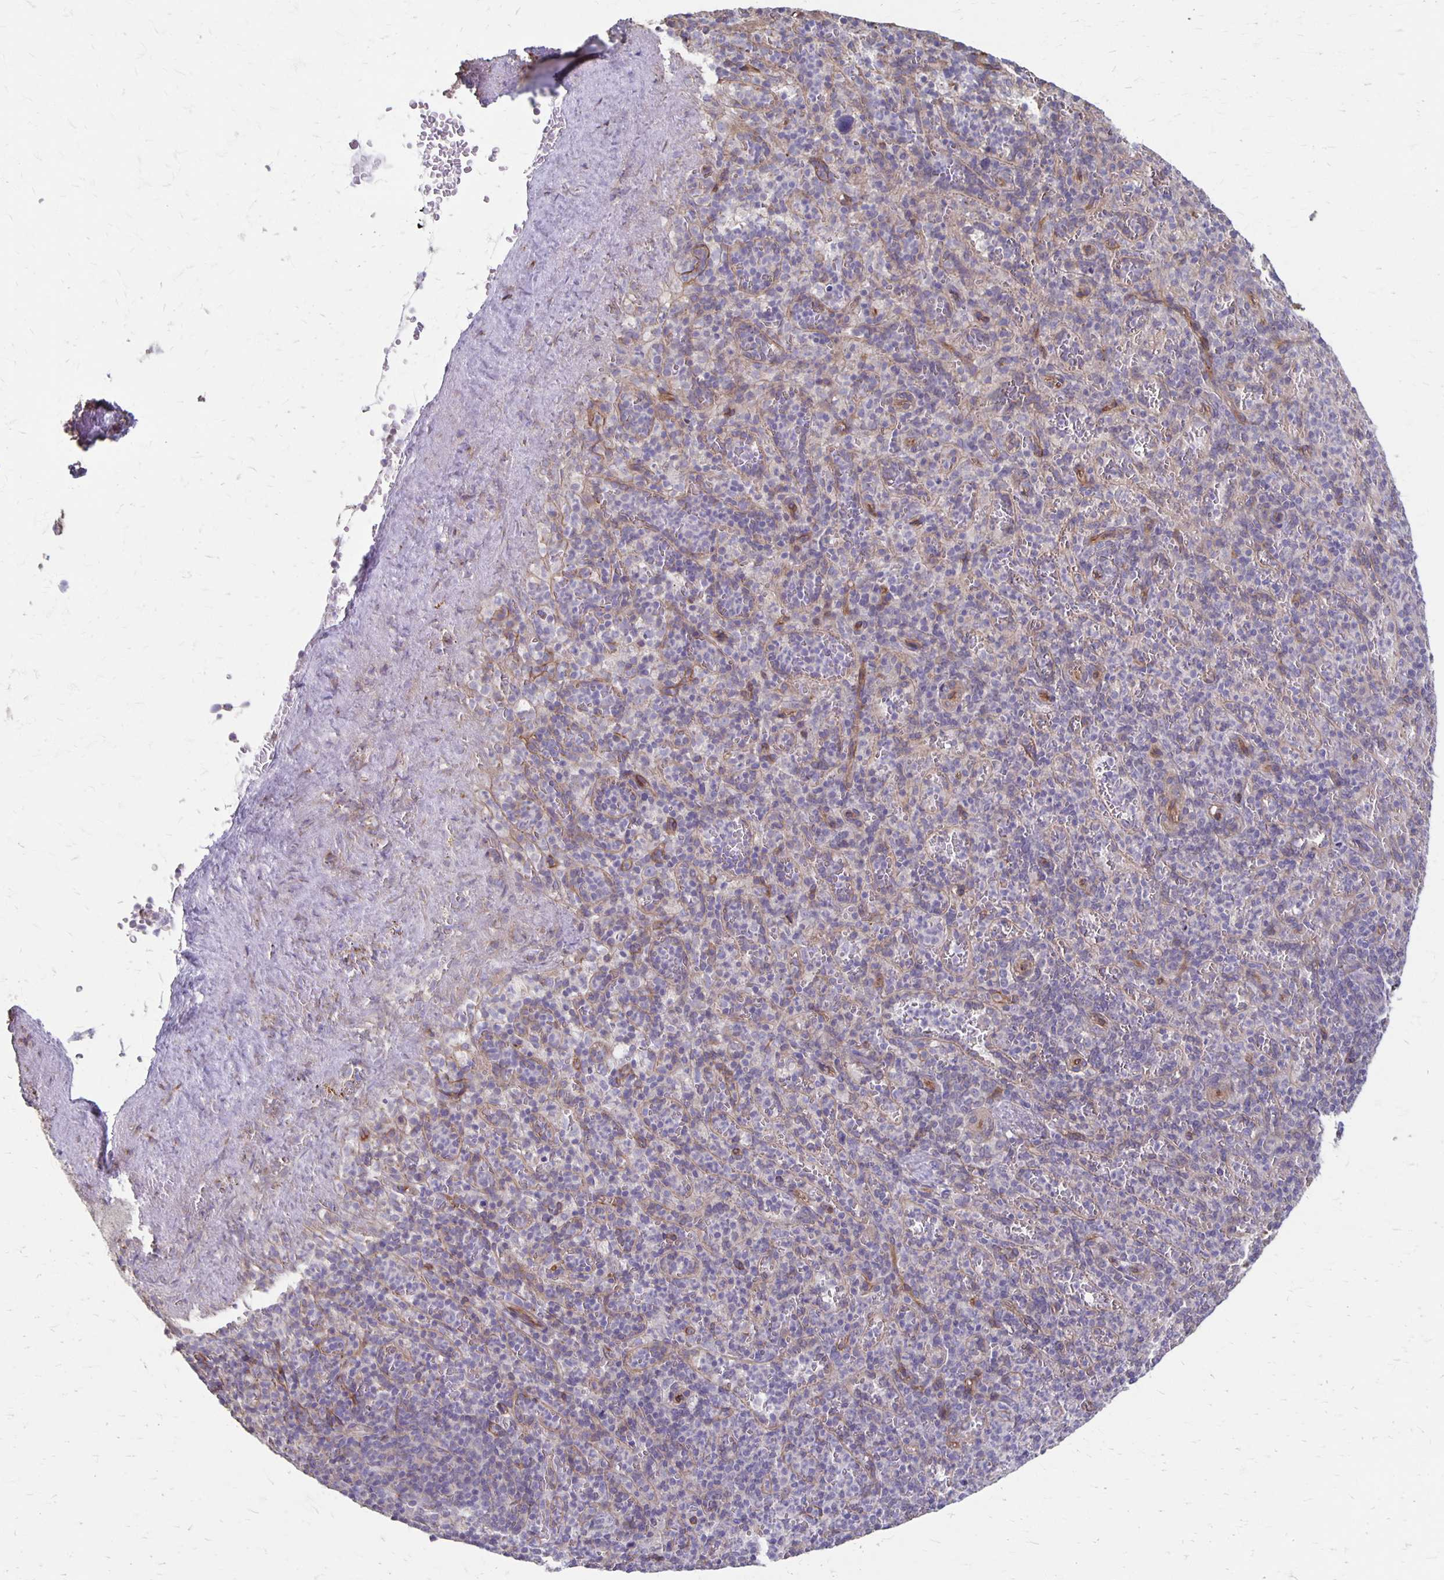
{"staining": {"intensity": "negative", "quantity": "none", "location": "none"}, "tissue": "spleen", "cell_type": "Cells in red pulp", "image_type": "normal", "snomed": [{"axis": "morphology", "description": "Normal tissue, NOS"}, {"axis": "topography", "description": "Spleen"}], "caption": "Cells in red pulp show no significant expression in unremarkable spleen. (Immunohistochemistry, brightfield microscopy, high magnification).", "gene": "PPP1R3E", "patient": {"sex": "female", "age": 74}}